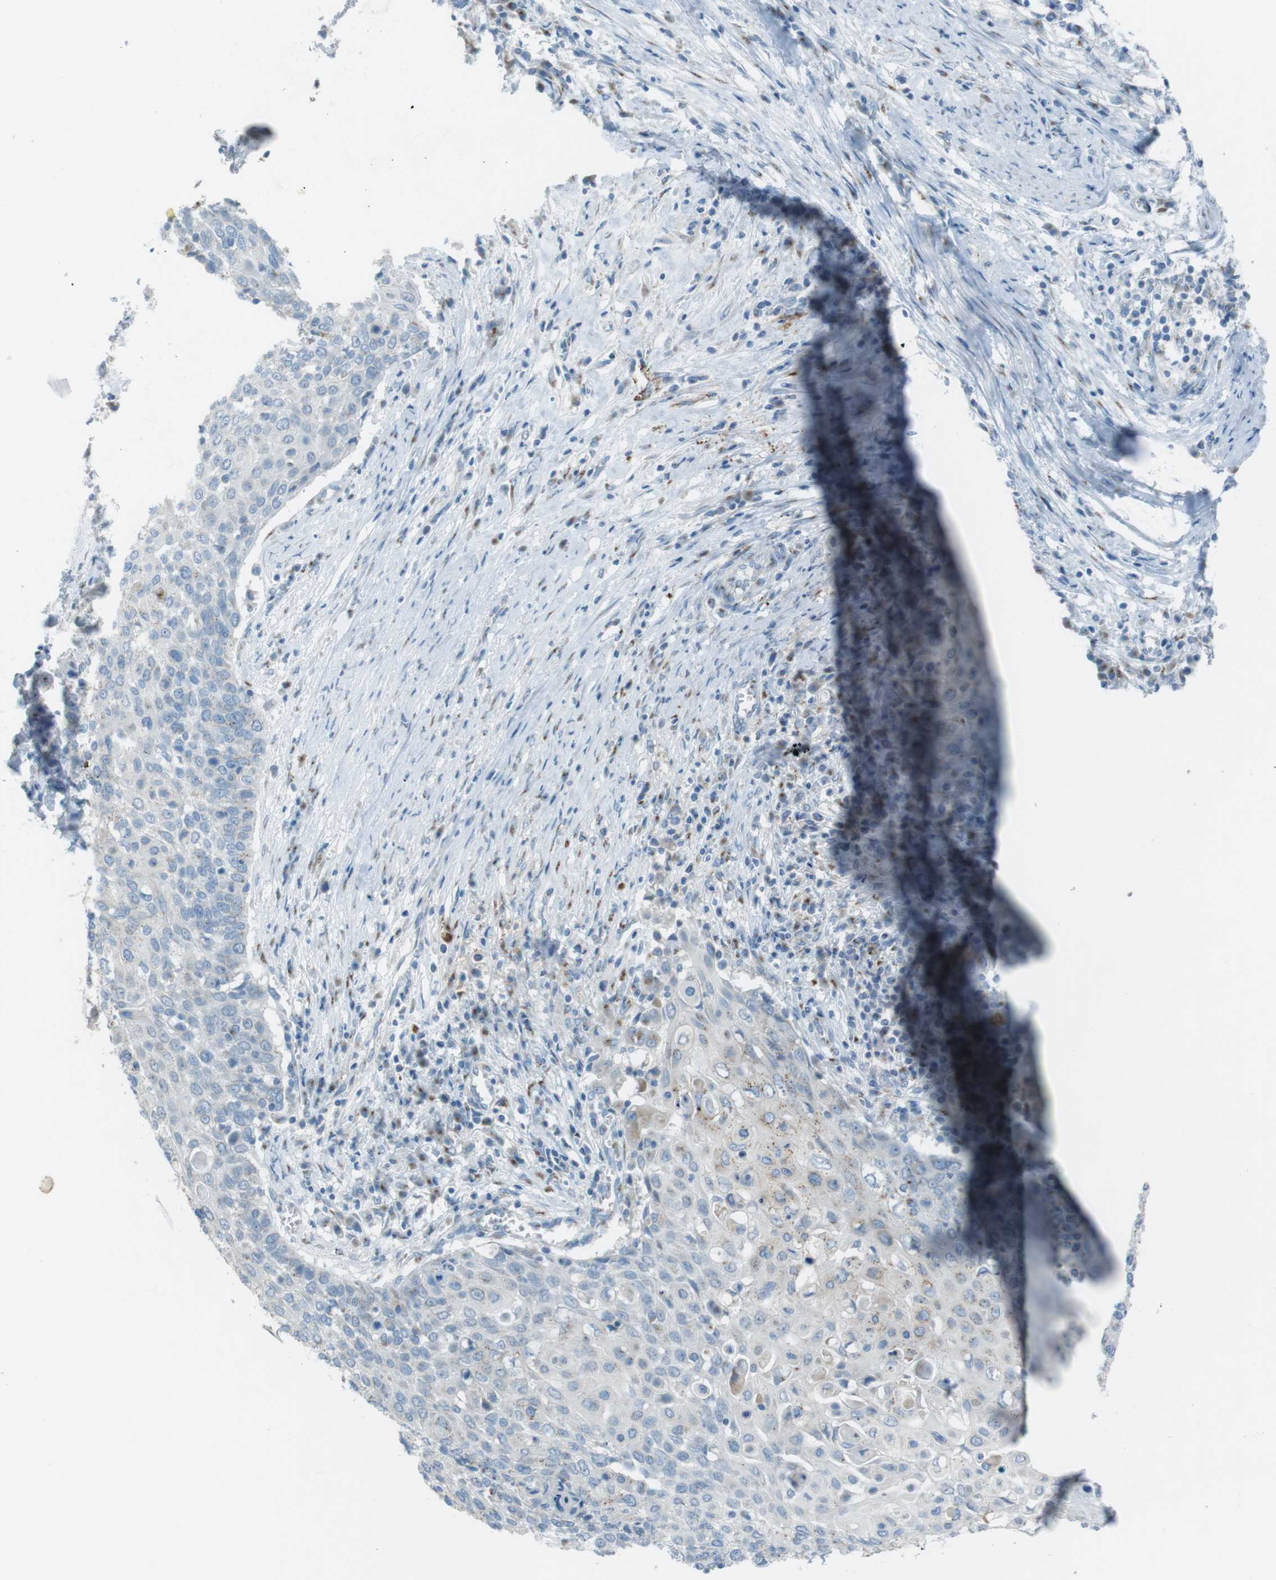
{"staining": {"intensity": "weak", "quantity": "<25%", "location": "cytoplasmic/membranous"}, "tissue": "cervical cancer", "cell_type": "Tumor cells", "image_type": "cancer", "snomed": [{"axis": "morphology", "description": "Squamous cell carcinoma, NOS"}, {"axis": "topography", "description": "Cervix"}], "caption": "Immunohistochemical staining of cervical cancer (squamous cell carcinoma) displays no significant staining in tumor cells. (IHC, brightfield microscopy, high magnification).", "gene": "TXNDC15", "patient": {"sex": "female", "age": 39}}